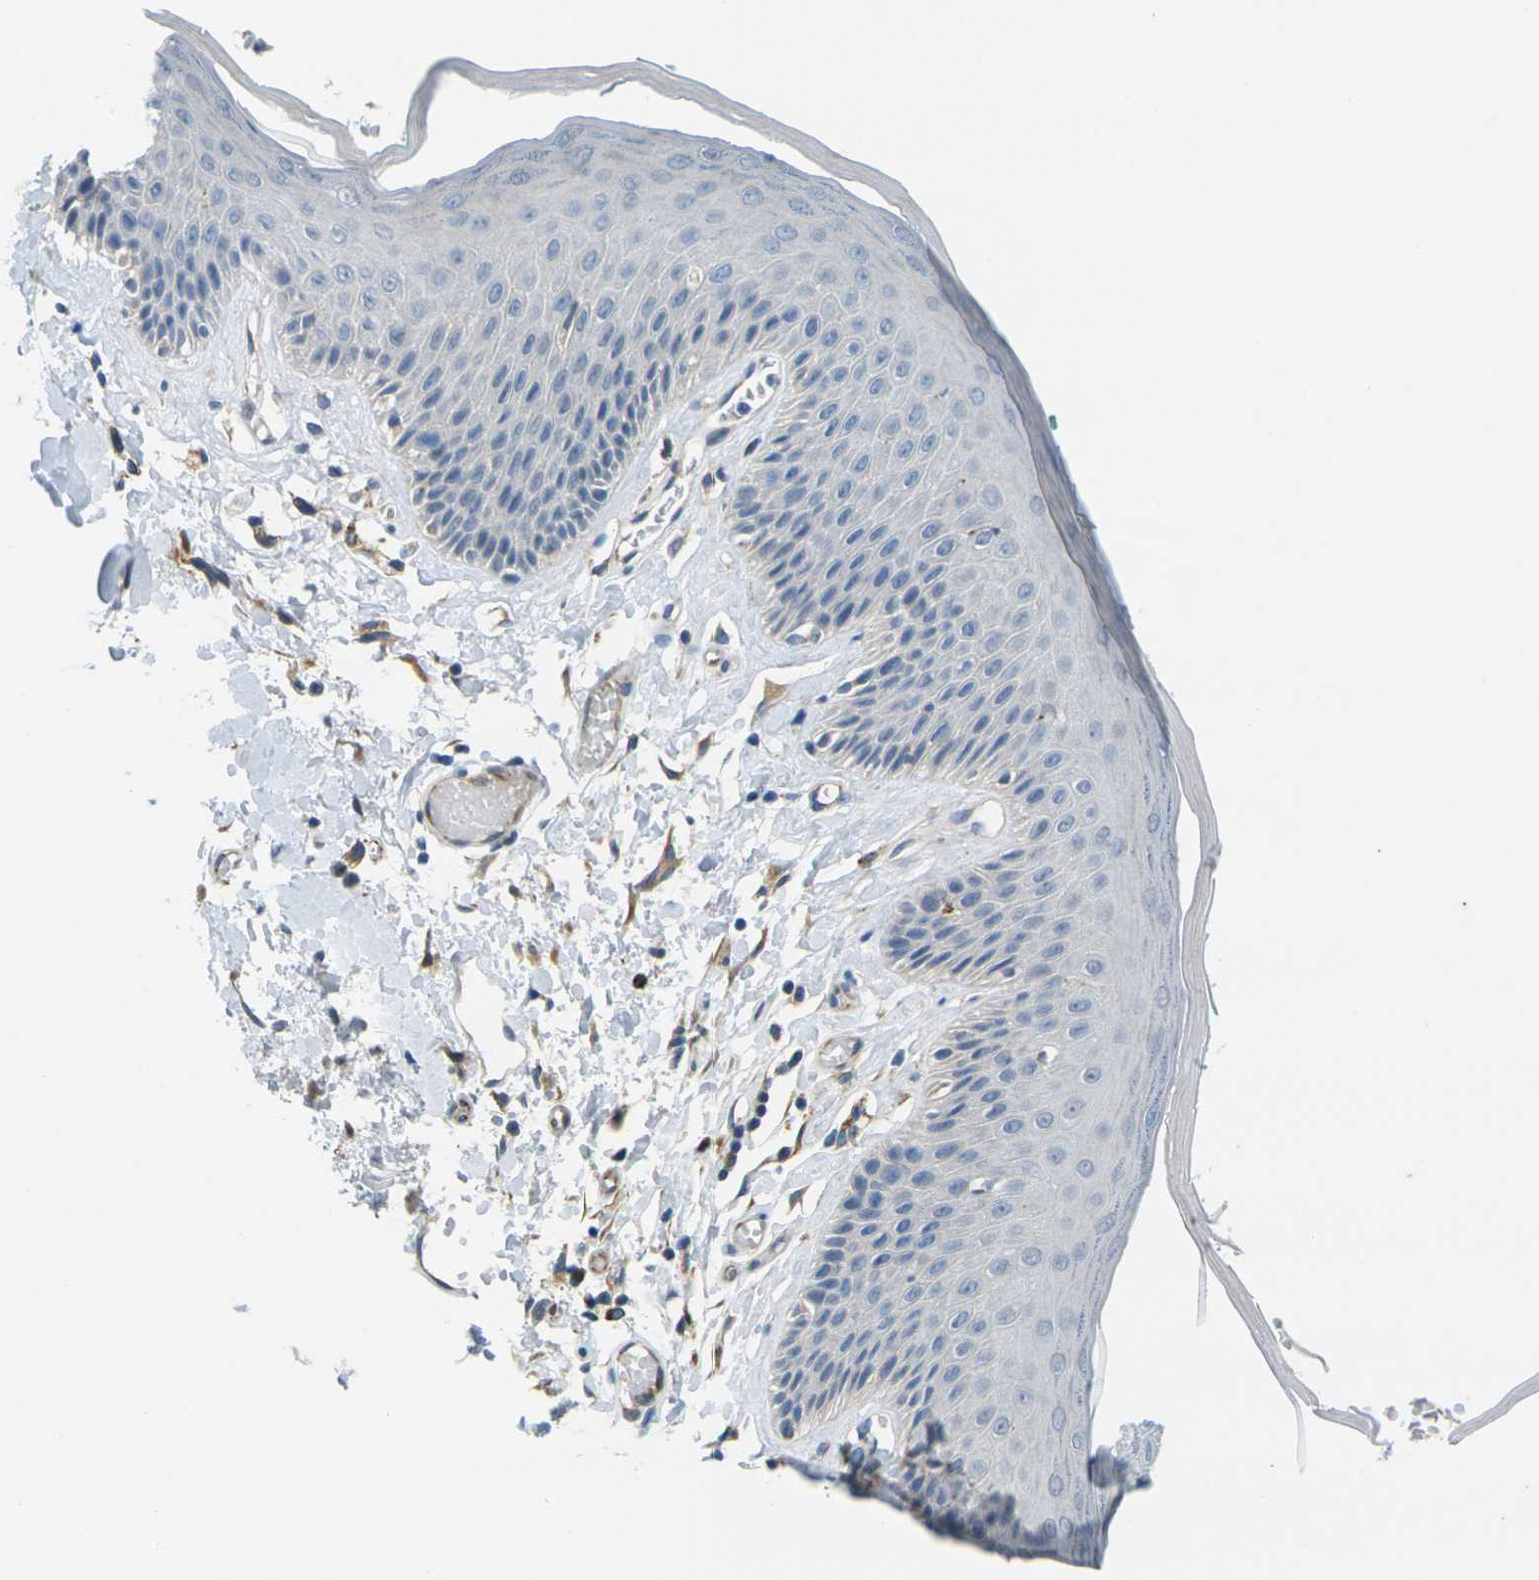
{"staining": {"intensity": "negative", "quantity": "none", "location": "none"}, "tissue": "skin", "cell_type": "Epidermal cells", "image_type": "normal", "snomed": [{"axis": "morphology", "description": "Normal tissue, NOS"}, {"axis": "topography", "description": "Vulva"}], "caption": "Epidermal cells show no significant expression in benign skin. (Immunohistochemistry (ihc), brightfield microscopy, high magnification).", "gene": "CYP2C8", "patient": {"sex": "female", "age": 73}}